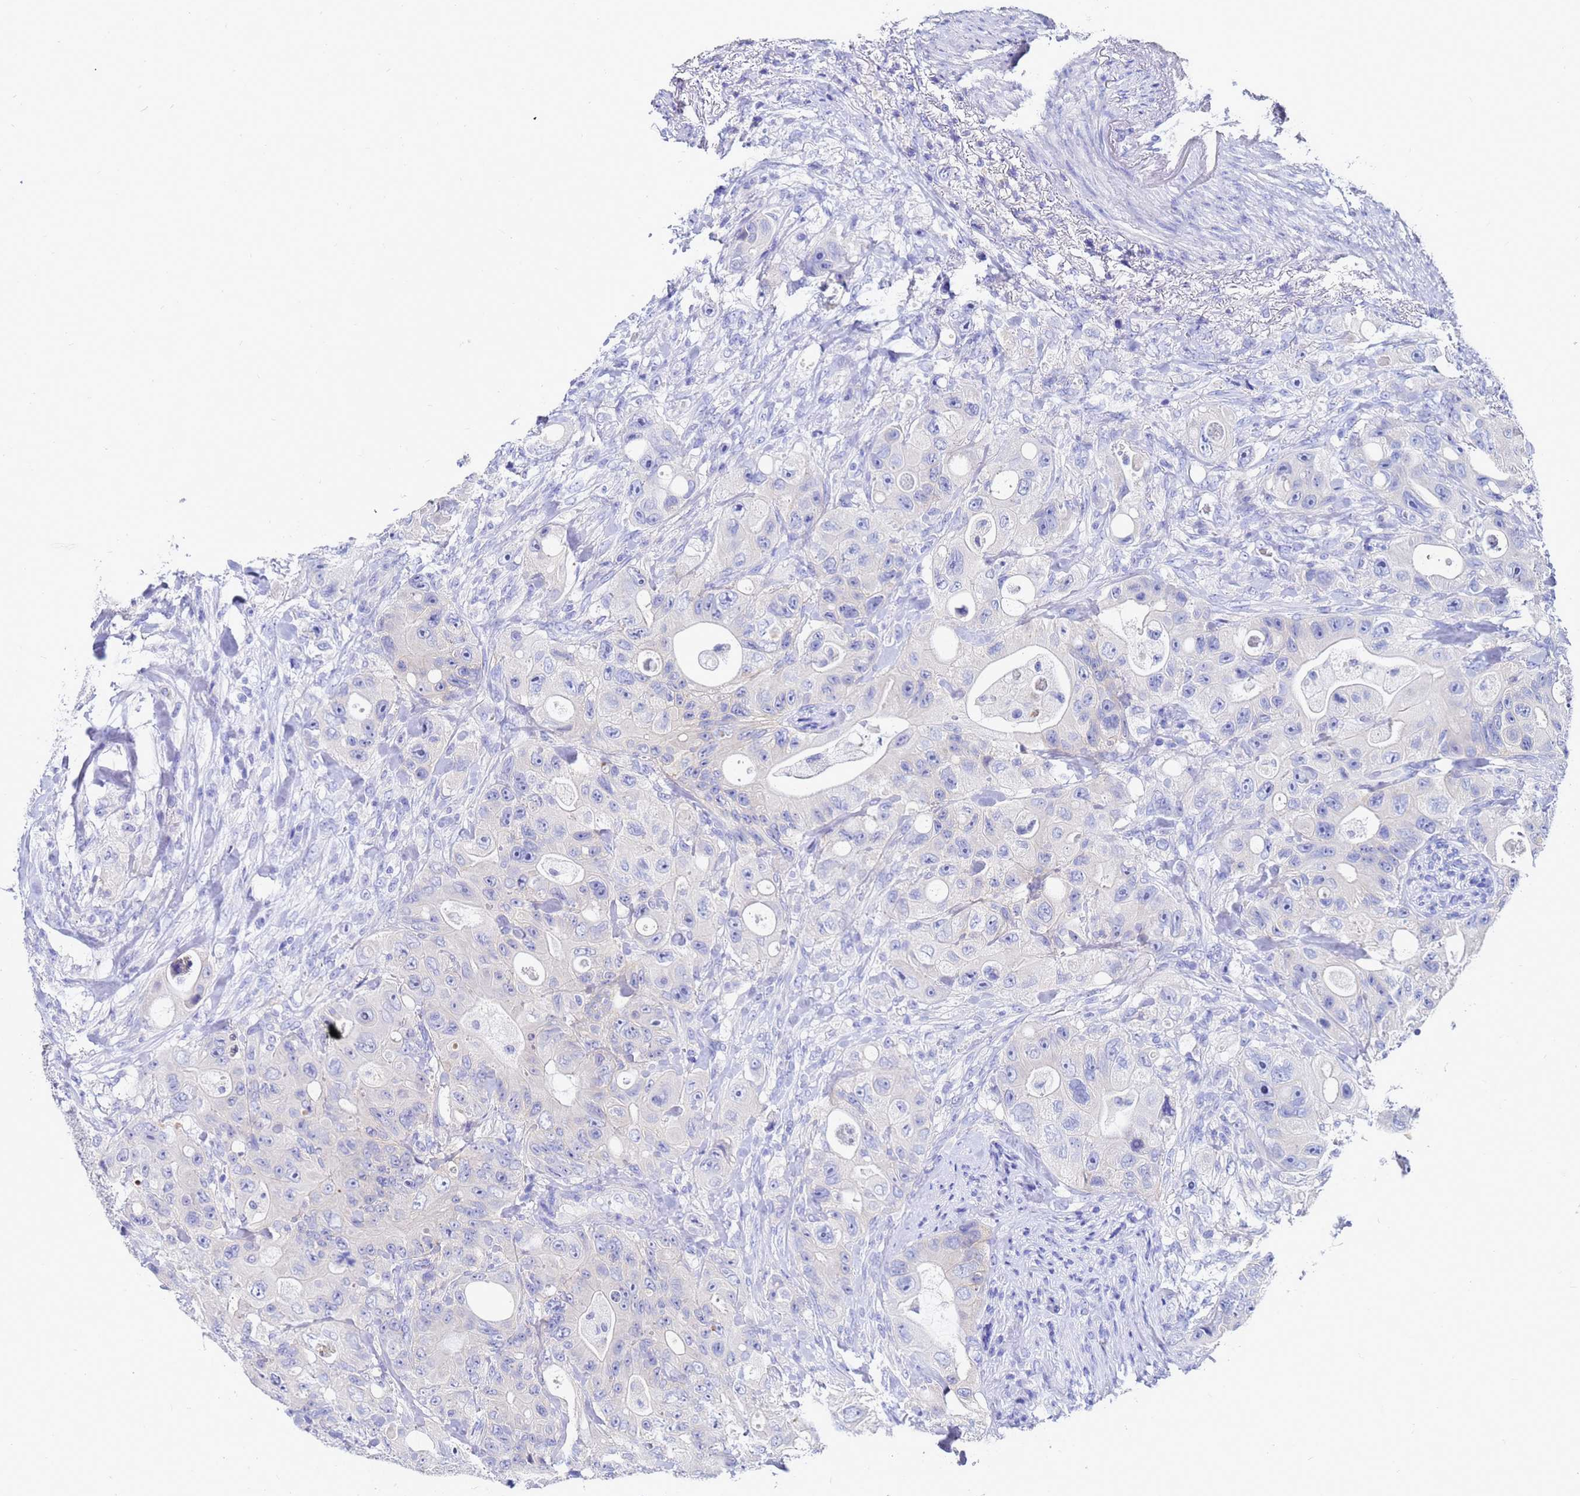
{"staining": {"intensity": "negative", "quantity": "none", "location": "none"}, "tissue": "colorectal cancer", "cell_type": "Tumor cells", "image_type": "cancer", "snomed": [{"axis": "morphology", "description": "Adenocarcinoma, NOS"}, {"axis": "topography", "description": "Colon"}], "caption": "An immunohistochemistry histopathology image of colorectal adenocarcinoma is shown. There is no staining in tumor cells of colorectal adenocarcinoma. (DAB immunohistochemistry visualized using brightfield microscopy, high magnification).", "gene": "C2orf72", "patient": {"sex": "female", "age": 46}}